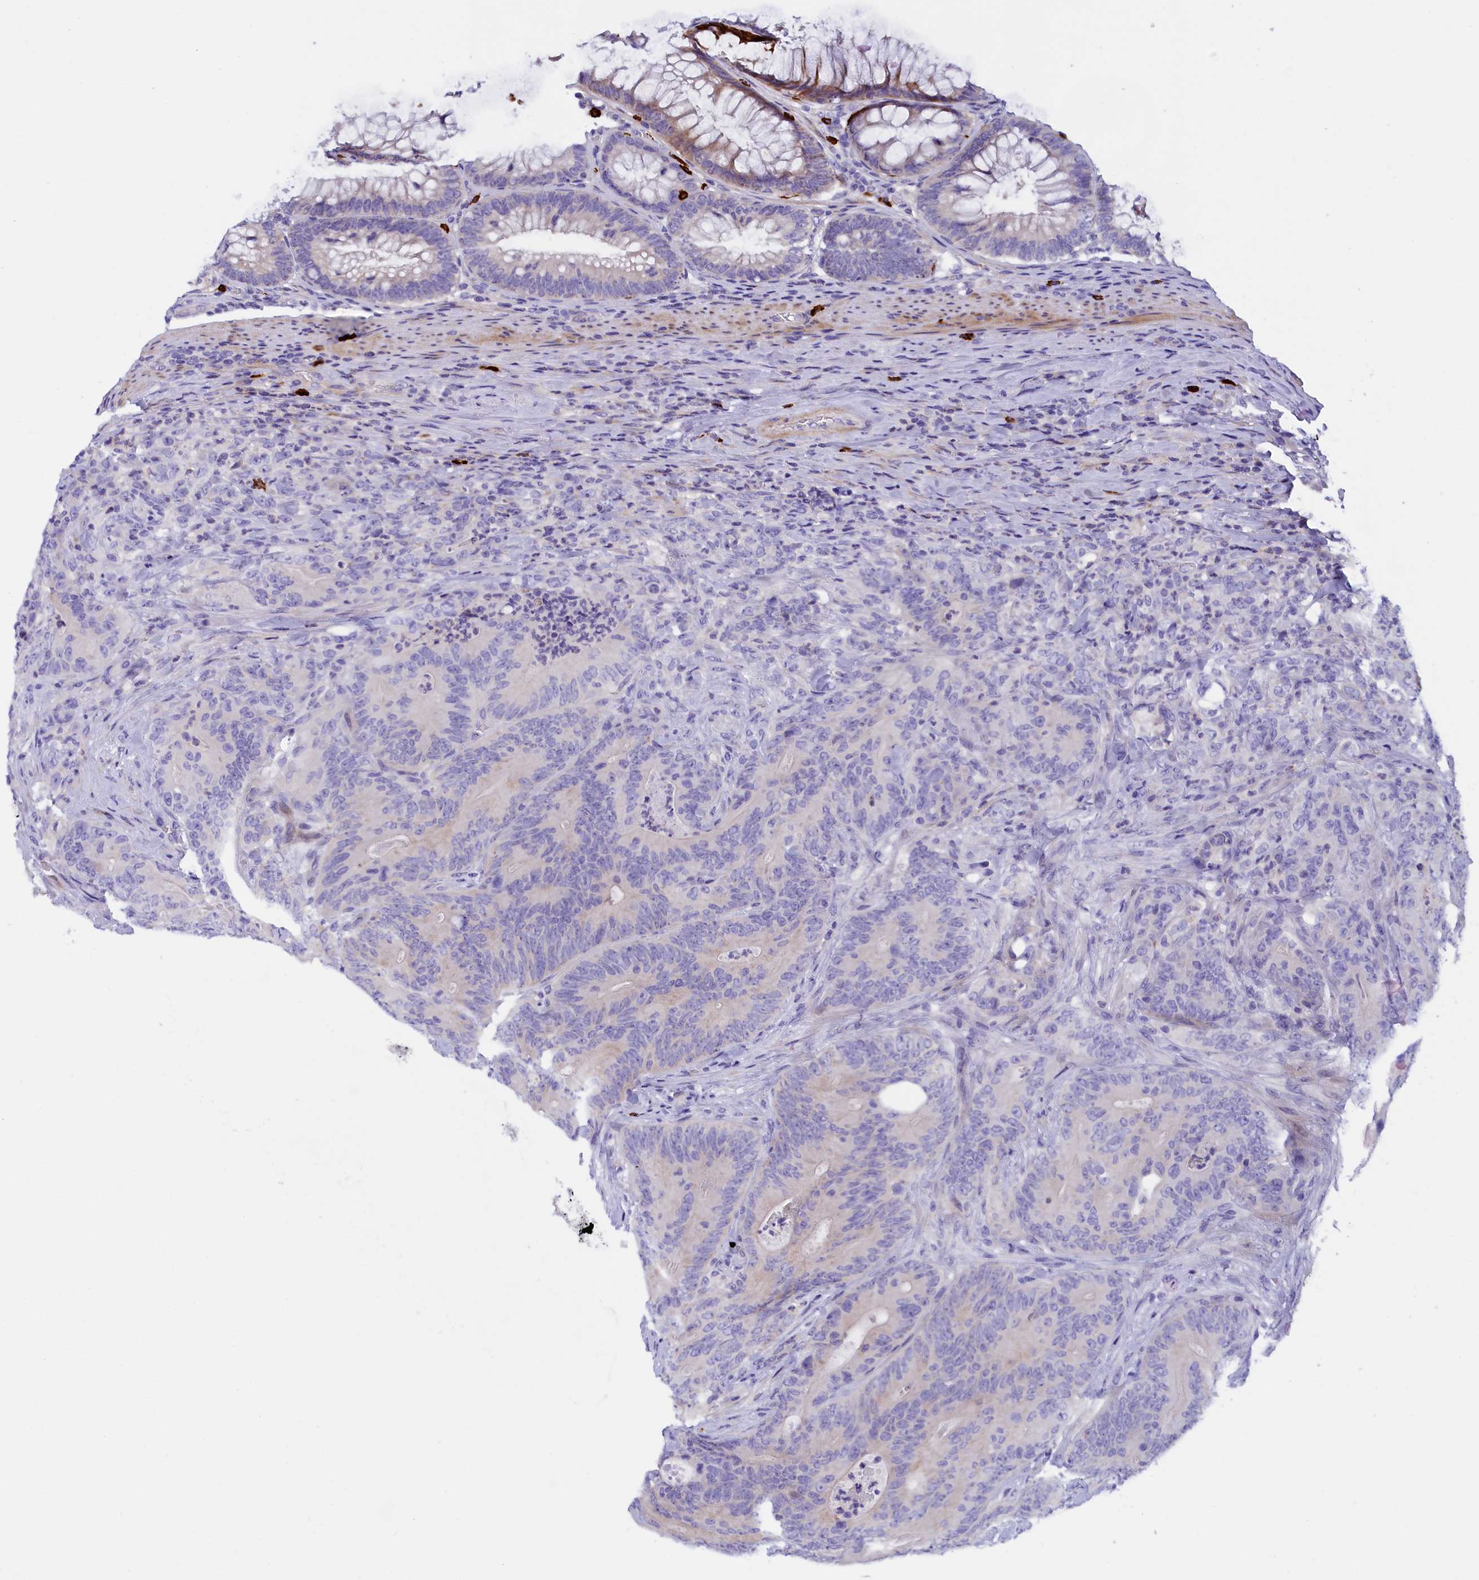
{"staining": {"intensity": "negative", "quantity": "none", "location": "none"}, "tissue": "colorectal cancer", "cell_type": "Tumor cells", "image_type": "cancer", "snomed": [{"axis": "morphology", "description": "Normal tissue, NOS"}, {"axis": "topography", "description": "Colon"}], "caption": "This is a histopathology image of immunohistochemistry (IHC) staining of colorectal cancer, which shows no staining in tumor cells.", "gene": "RTTN", "patient": {"sex": "female", "age": 82}}